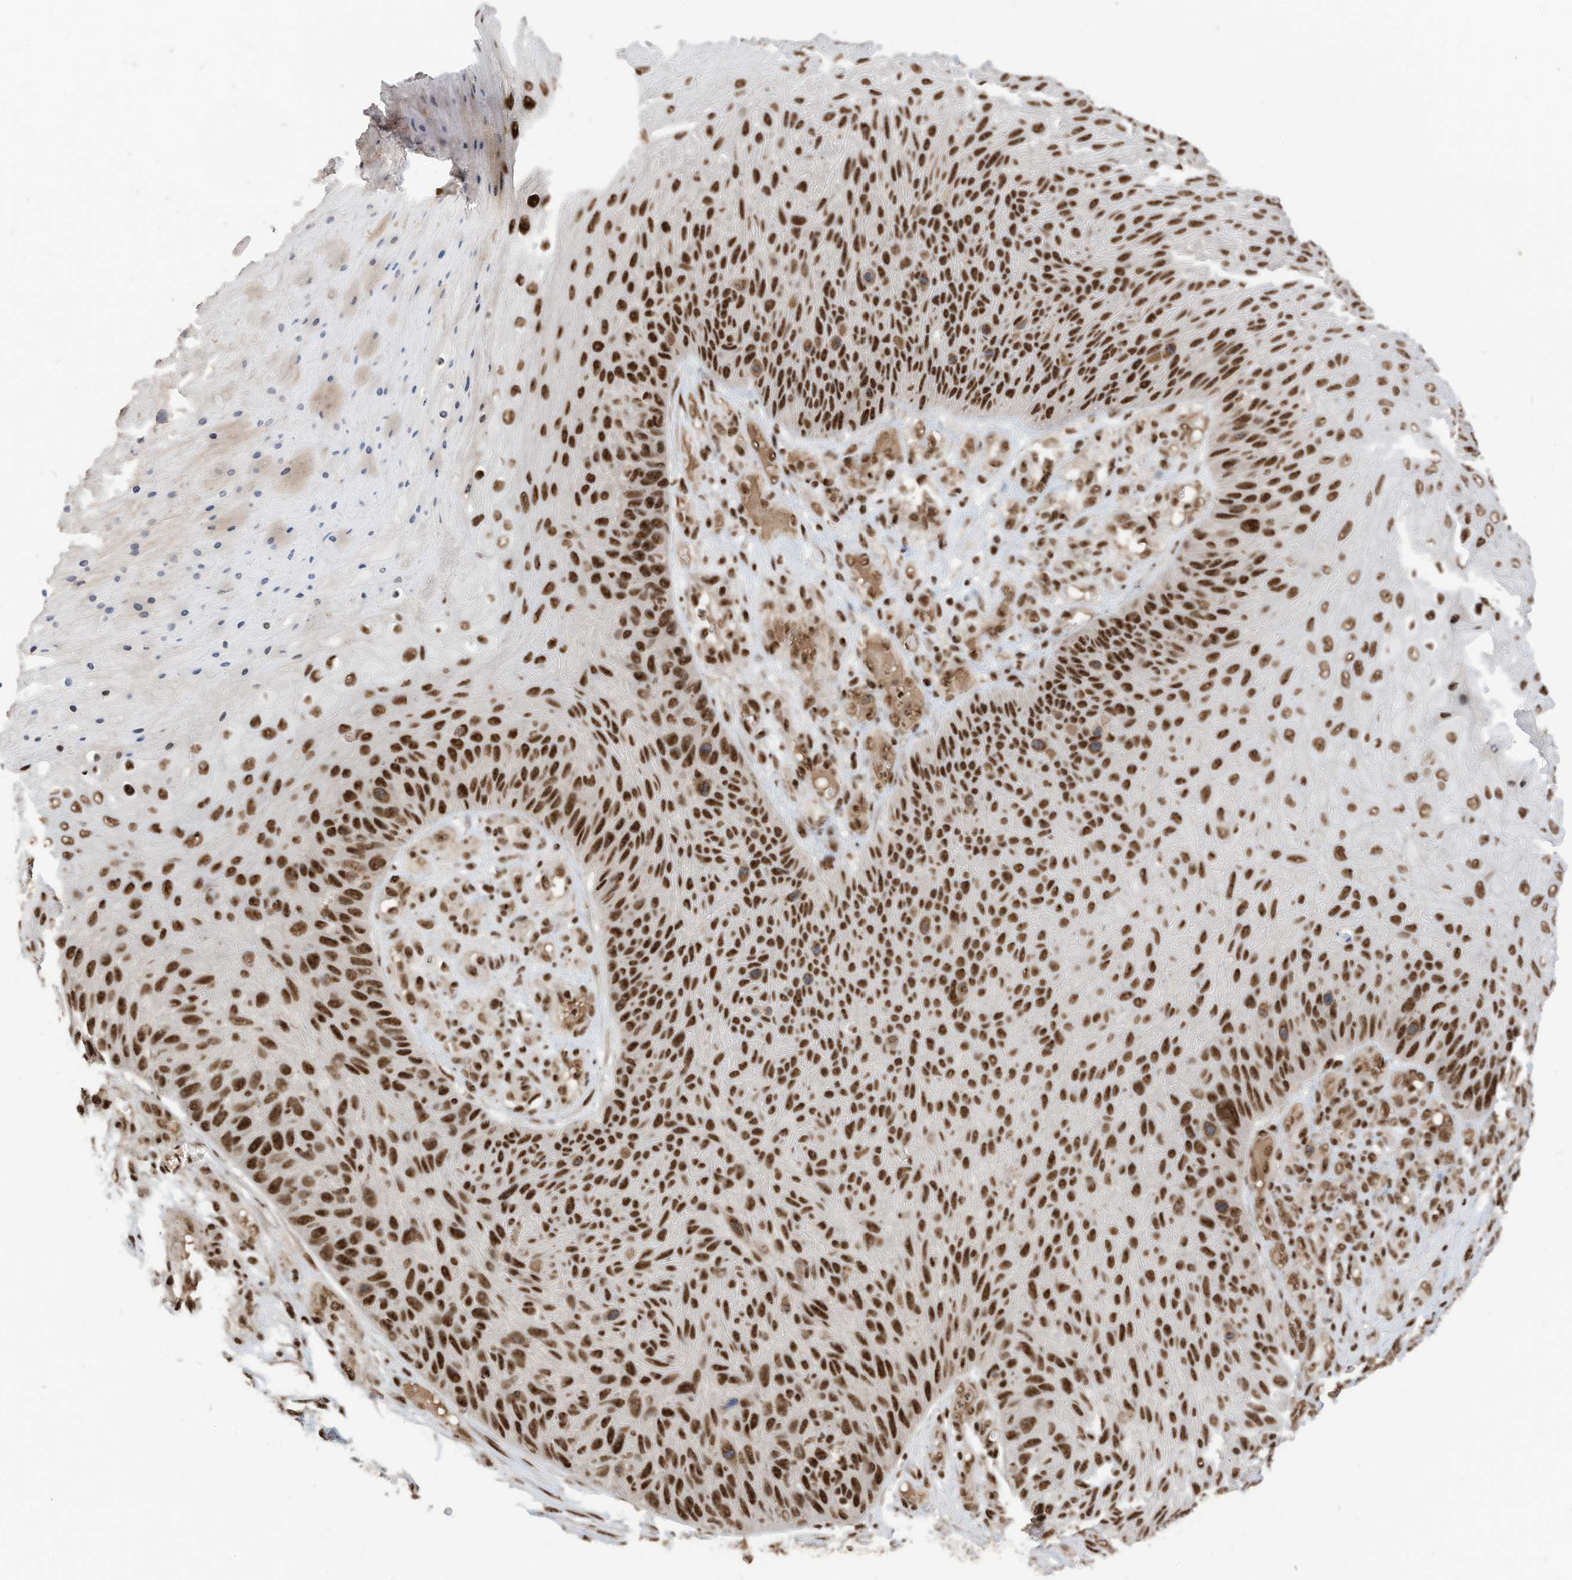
{"staining": {"intensity": "strong", "quantity": ">75%", "location": "nuclear"}, "tissue": "skin cancer", "cell_type": "Tumor cells", "image_type": "cancer", "snomed": [{"axis": "morphology", "description": "Squamous cell carcinoma, NOS"}, {"axis": "topography", "description": "Skin"}], "caption": "Immunohistochemical staining of skin cancer (squamous cell carcinoma) demonstrates strong nuclear protein expression in approximately >75% of tumor cells.", "gene": "SF3A3", "patient": {"sex": "female", "age": 88}}